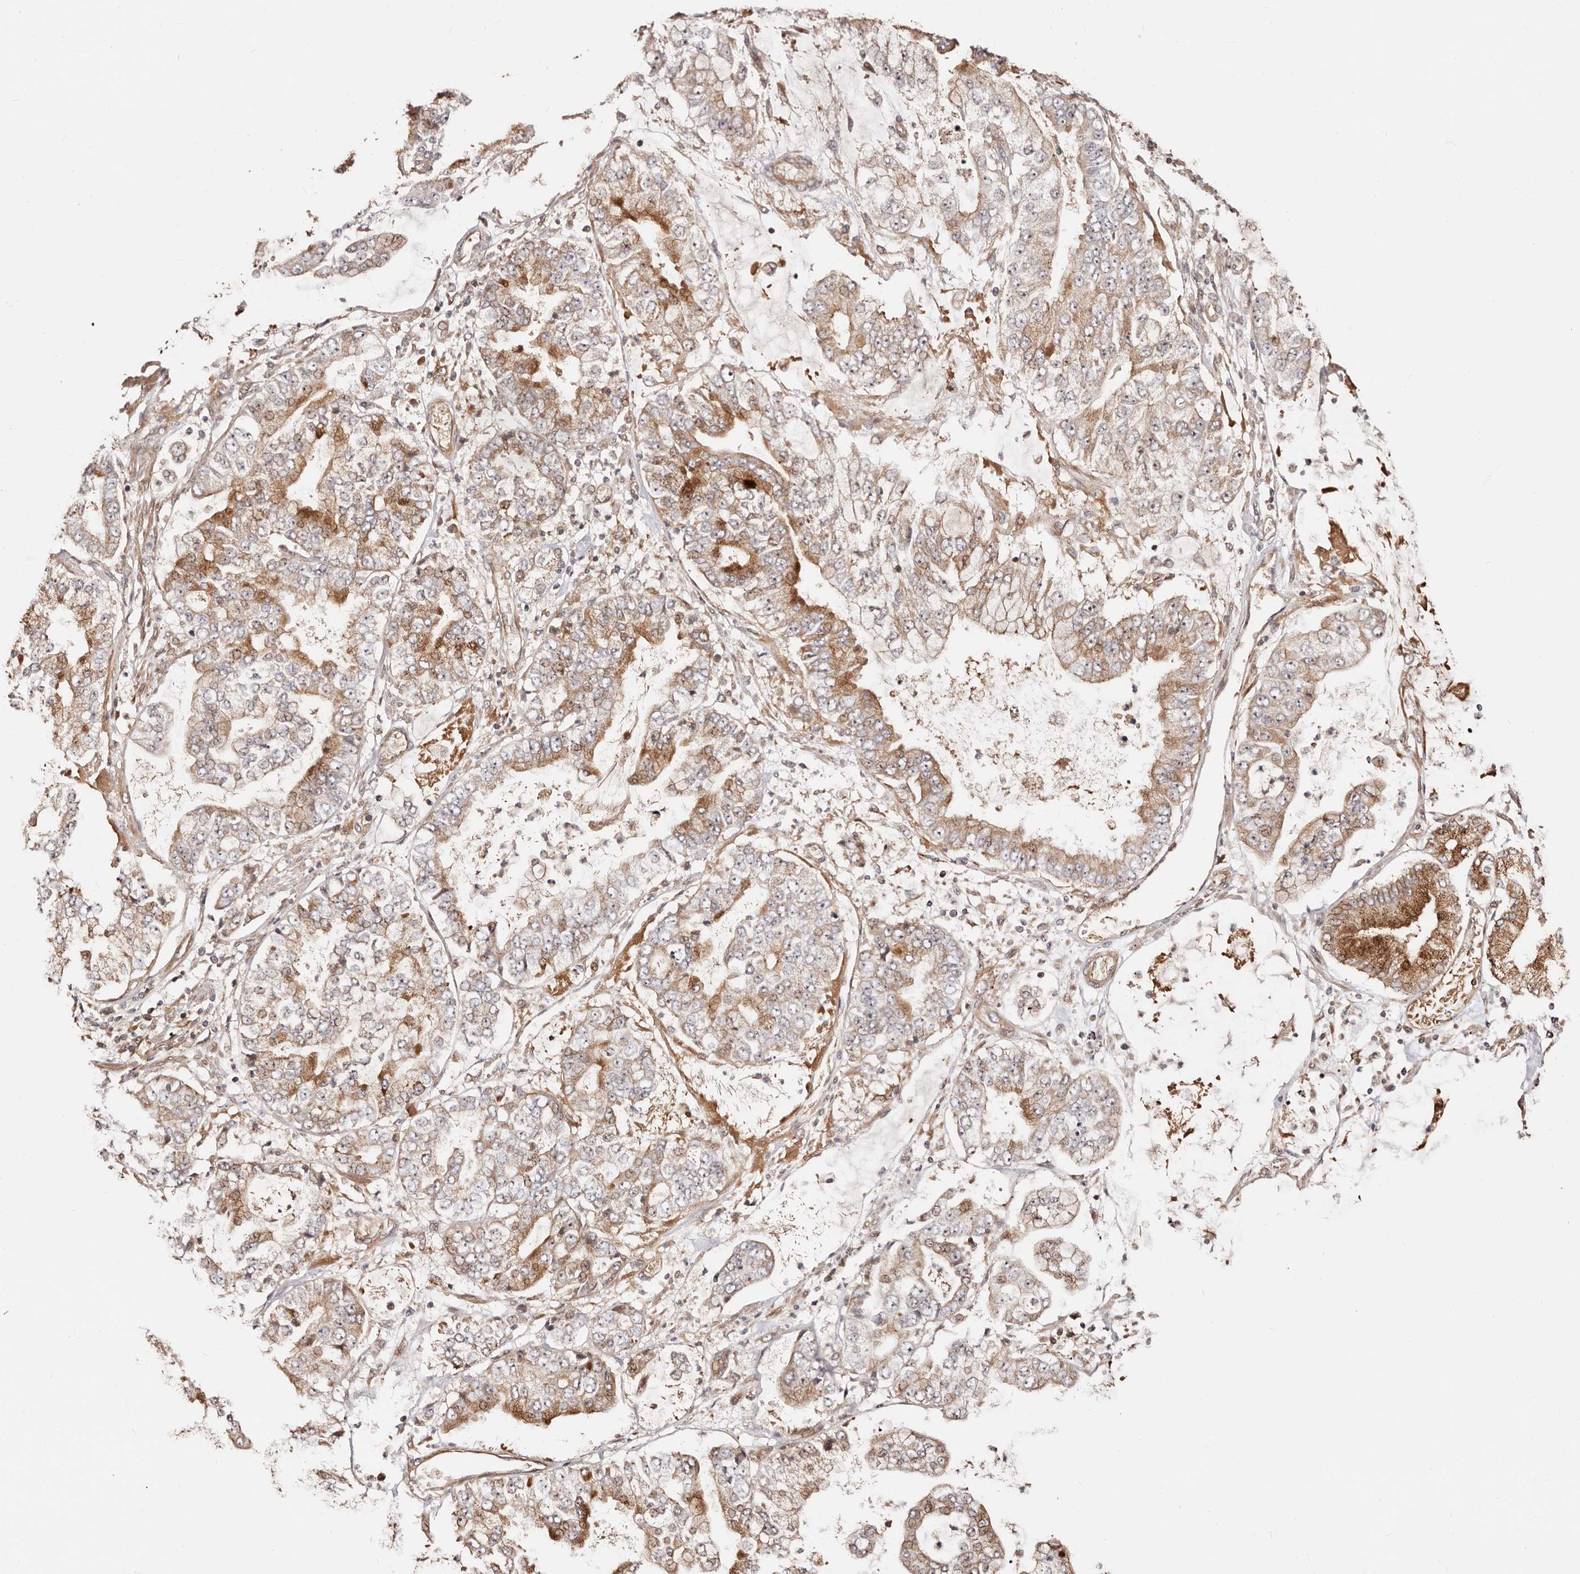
{"staining": {"intensity": "moderate", "quantity": ">75%", "location": "cytoplasmic/membranous"}, "tissue": "stomach cancer", "cell_type": "Tumor cells", "image_type": "cancer", "snomed": [{"axis": "morphology", "description": "Adenocarcinoma, NOS"}, {"axis": "topography", "description": "Stomach"}], "caption": "Immunohistochemistry of stomach cancer (adenocarcinoma) displays medium levels of moderate cytoplasmic/membranous expression in approximately >75% of tumor cells.", "gene": "PTPN22", "patient": {"sex": "male", "age": 76}}